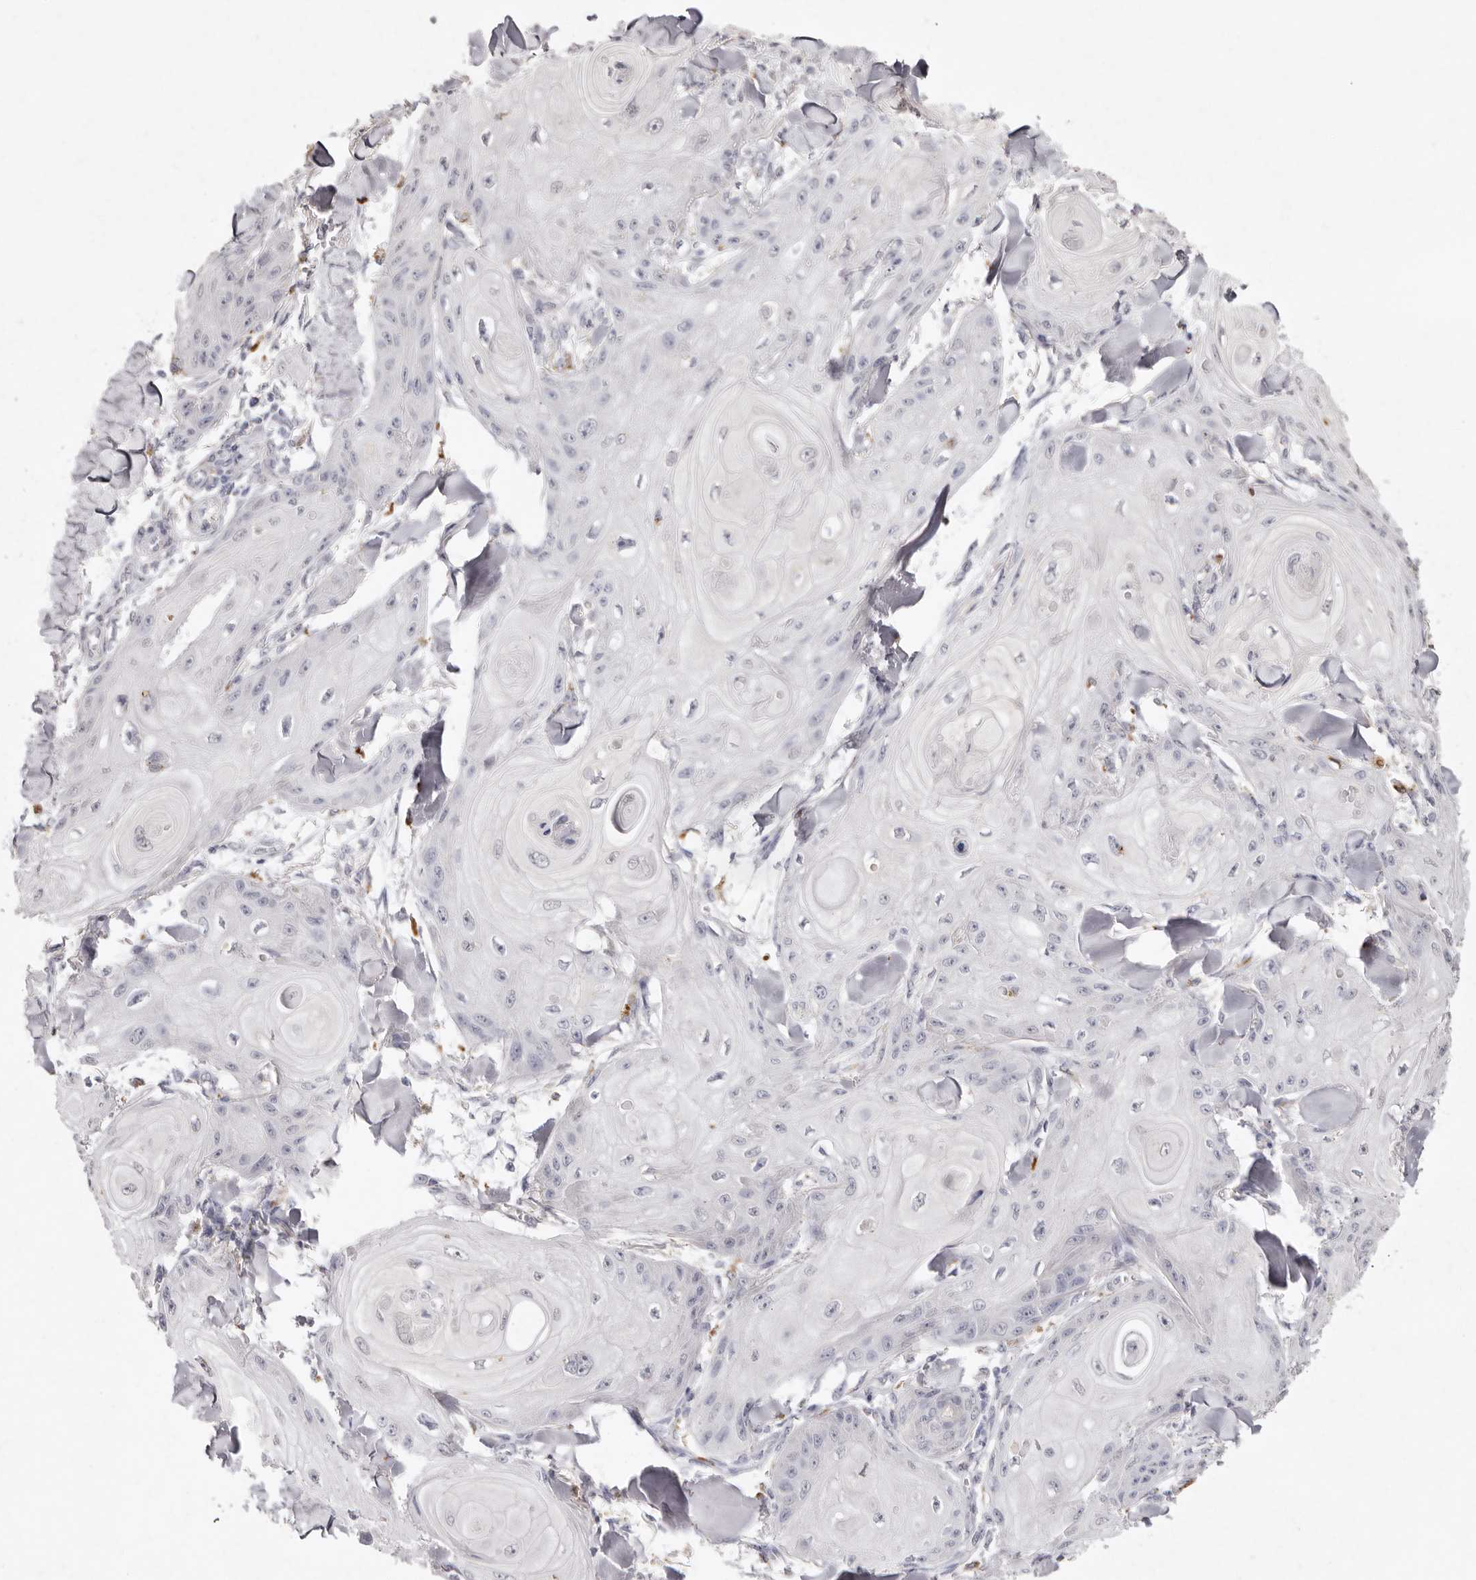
{"staining": {"intensity": "negative", "quantity": "none", "location": "none"}, "tissue": "skin cancer", "cell_type": "Tumor cells", "image_type": "cancer", "snomed": [{"axis": "morphology", "description": "Squamous cell carcinoma, NOS"}, {"axis": "topography", "description": "Skin"}], "caption": "Tumor cells show no significant protein positivity in skin squamous cell carcinoma.", "gene": "FAM185A", "patient": {"sex": "male", "age": 74}}